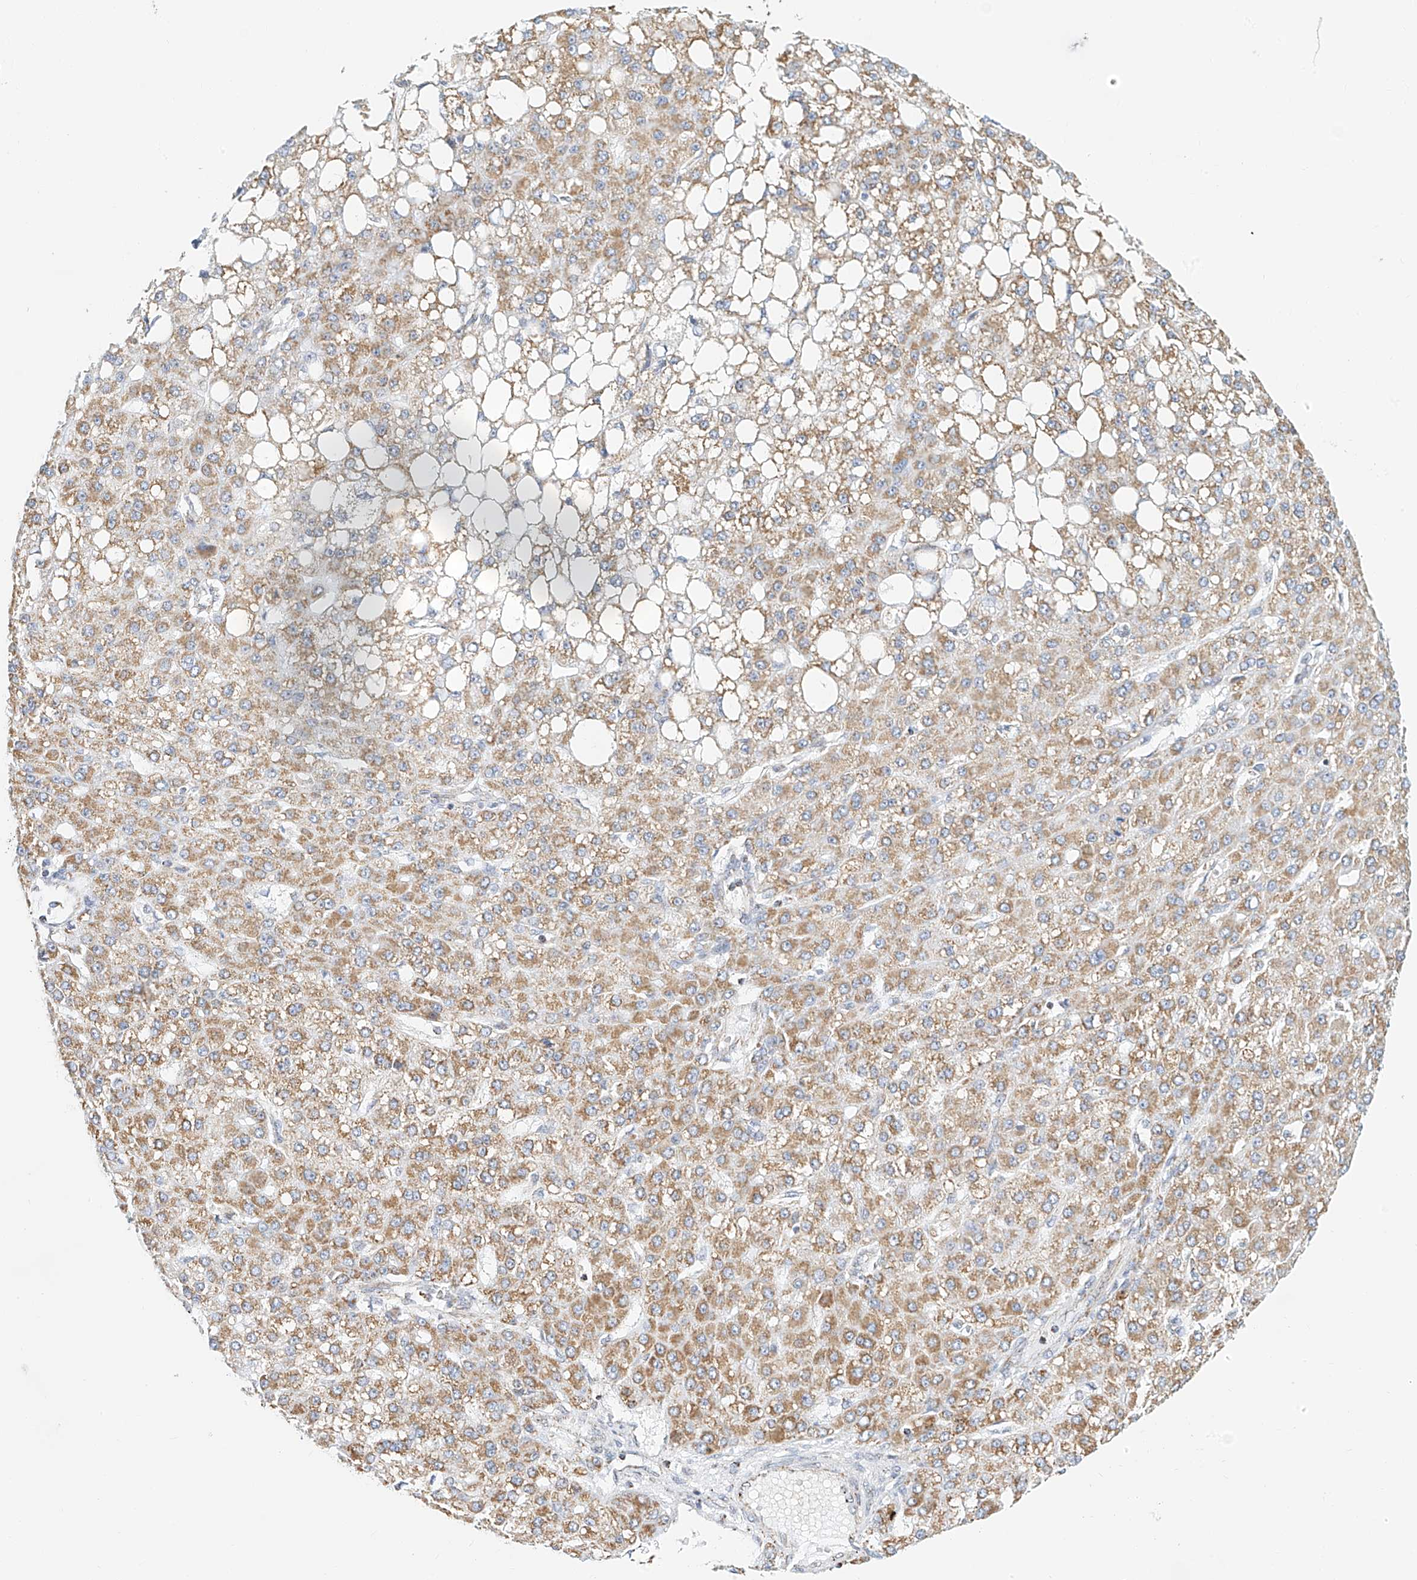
{"staining": {"intensity": "moderate", "quantity": ">75%", "location": "cytoplasmic/membranous"}, "tissue": "liver cancer", "cell_type": "Tumor cells", "image_type": "cancer", "snomed": [{"axis": "morphology", "description": "Carcinoma, Hepatocellular, NOS"}, {"axis": "topography", "description": "Liver"}], "caption": "IHC of human liver cancer demonstrates medium levels of moderate cytoplasmic/membranous positivity in about >75% of tumor cells. (brown staining indicates protein expression, while blue staining denotes nuclei).", "gene": "NALCN", "patient": {"sex": "male", "age": 67}}